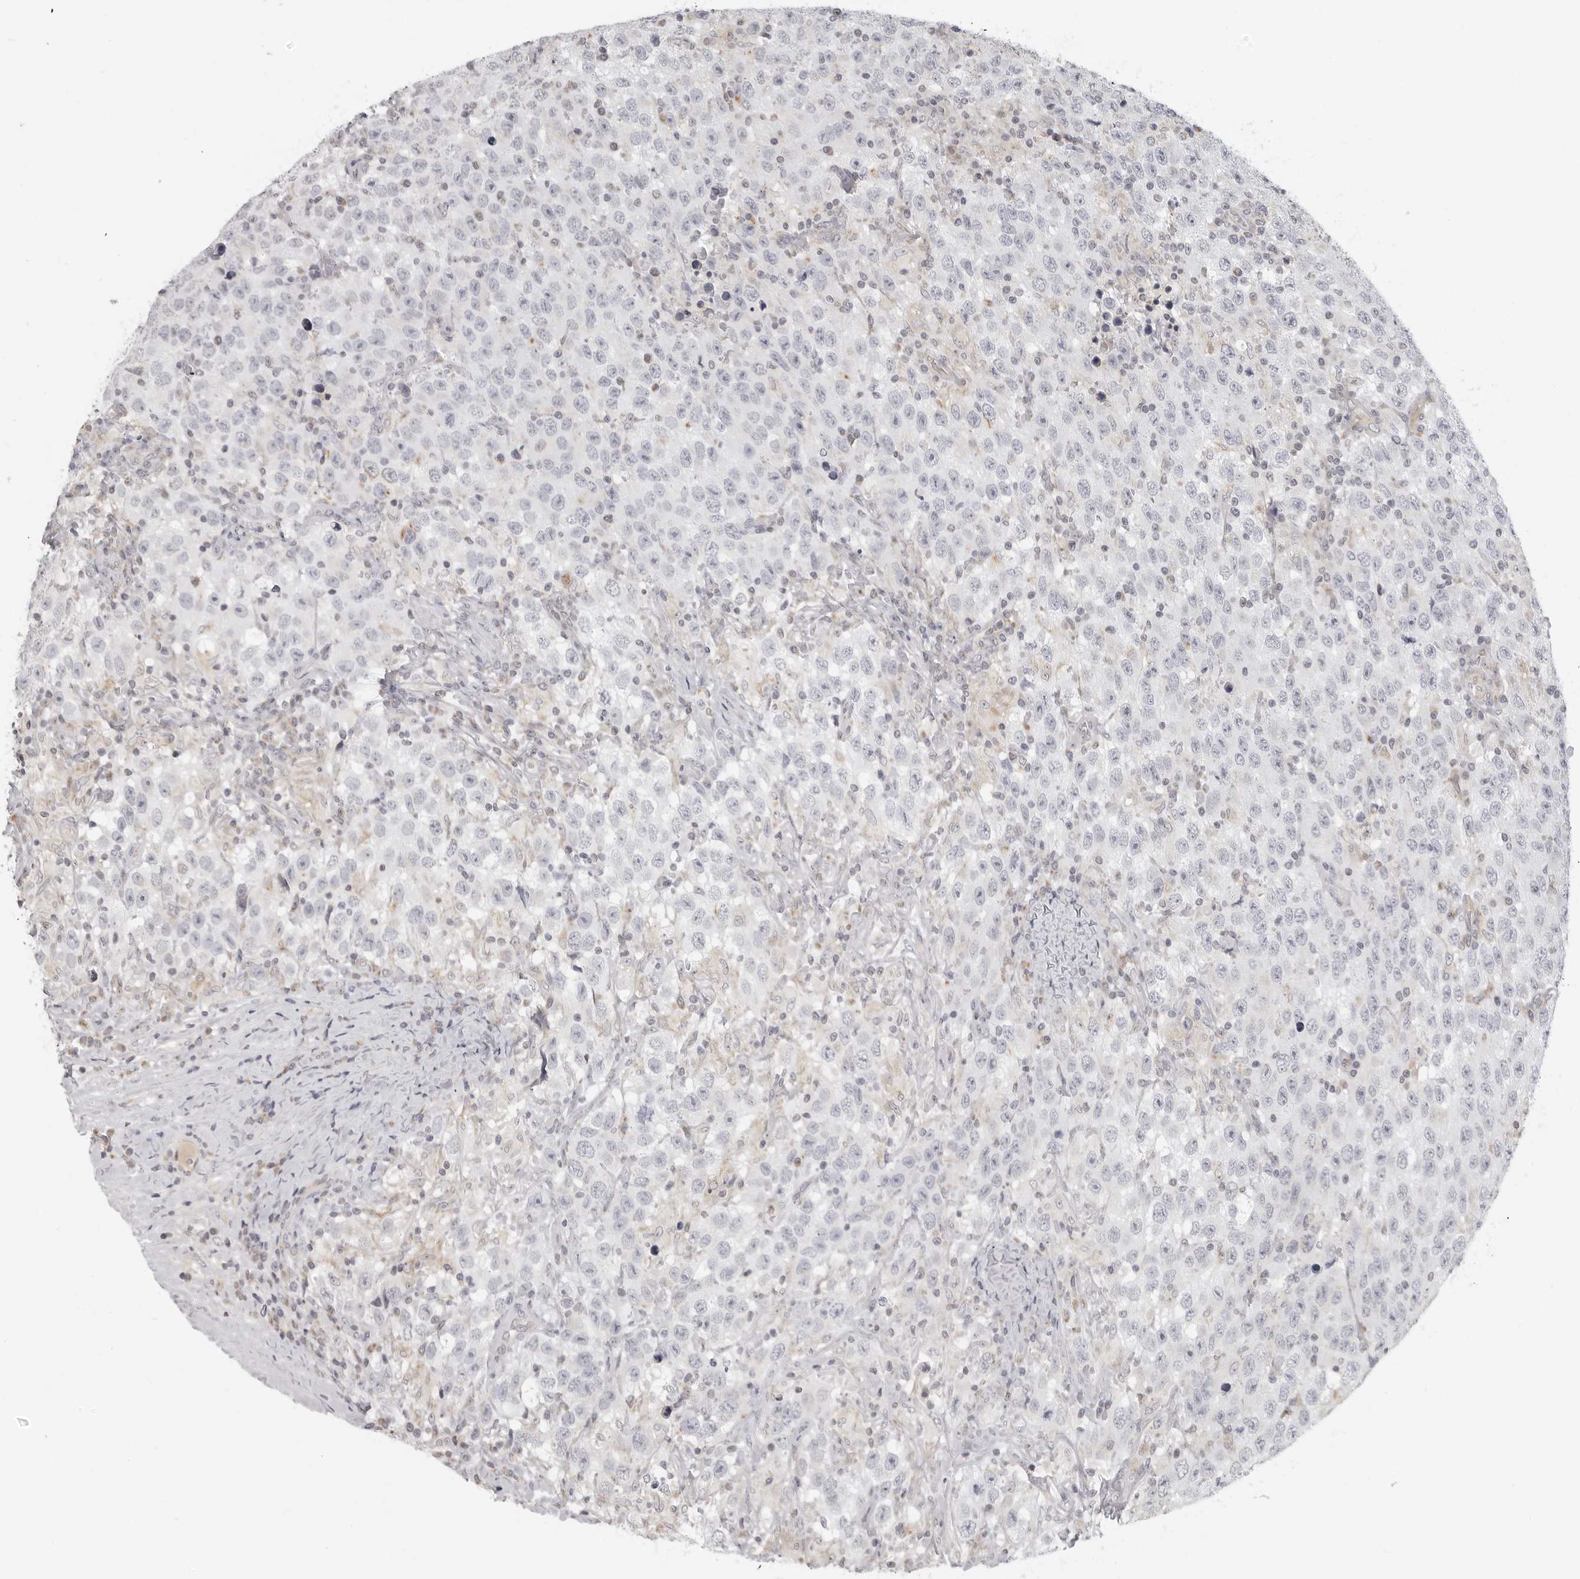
{"staining": {"intensity": "negative", "quantity": "none", "location": "none"}, "tissue": "testis cancer", "cell_type": "Tumor cells", "image_type": "cancer", "snomed": [{"axis": "morphology", "description": "Seminoma, NOS"}, {"axis": "topography", "description": "Testis"}], "caption": "The immunohistochemistry image has no significant expression in tumor cells of testis seminoma tissue.", "gene": "MAP7D1", "patient": {"sex": "male", "age": 41}}